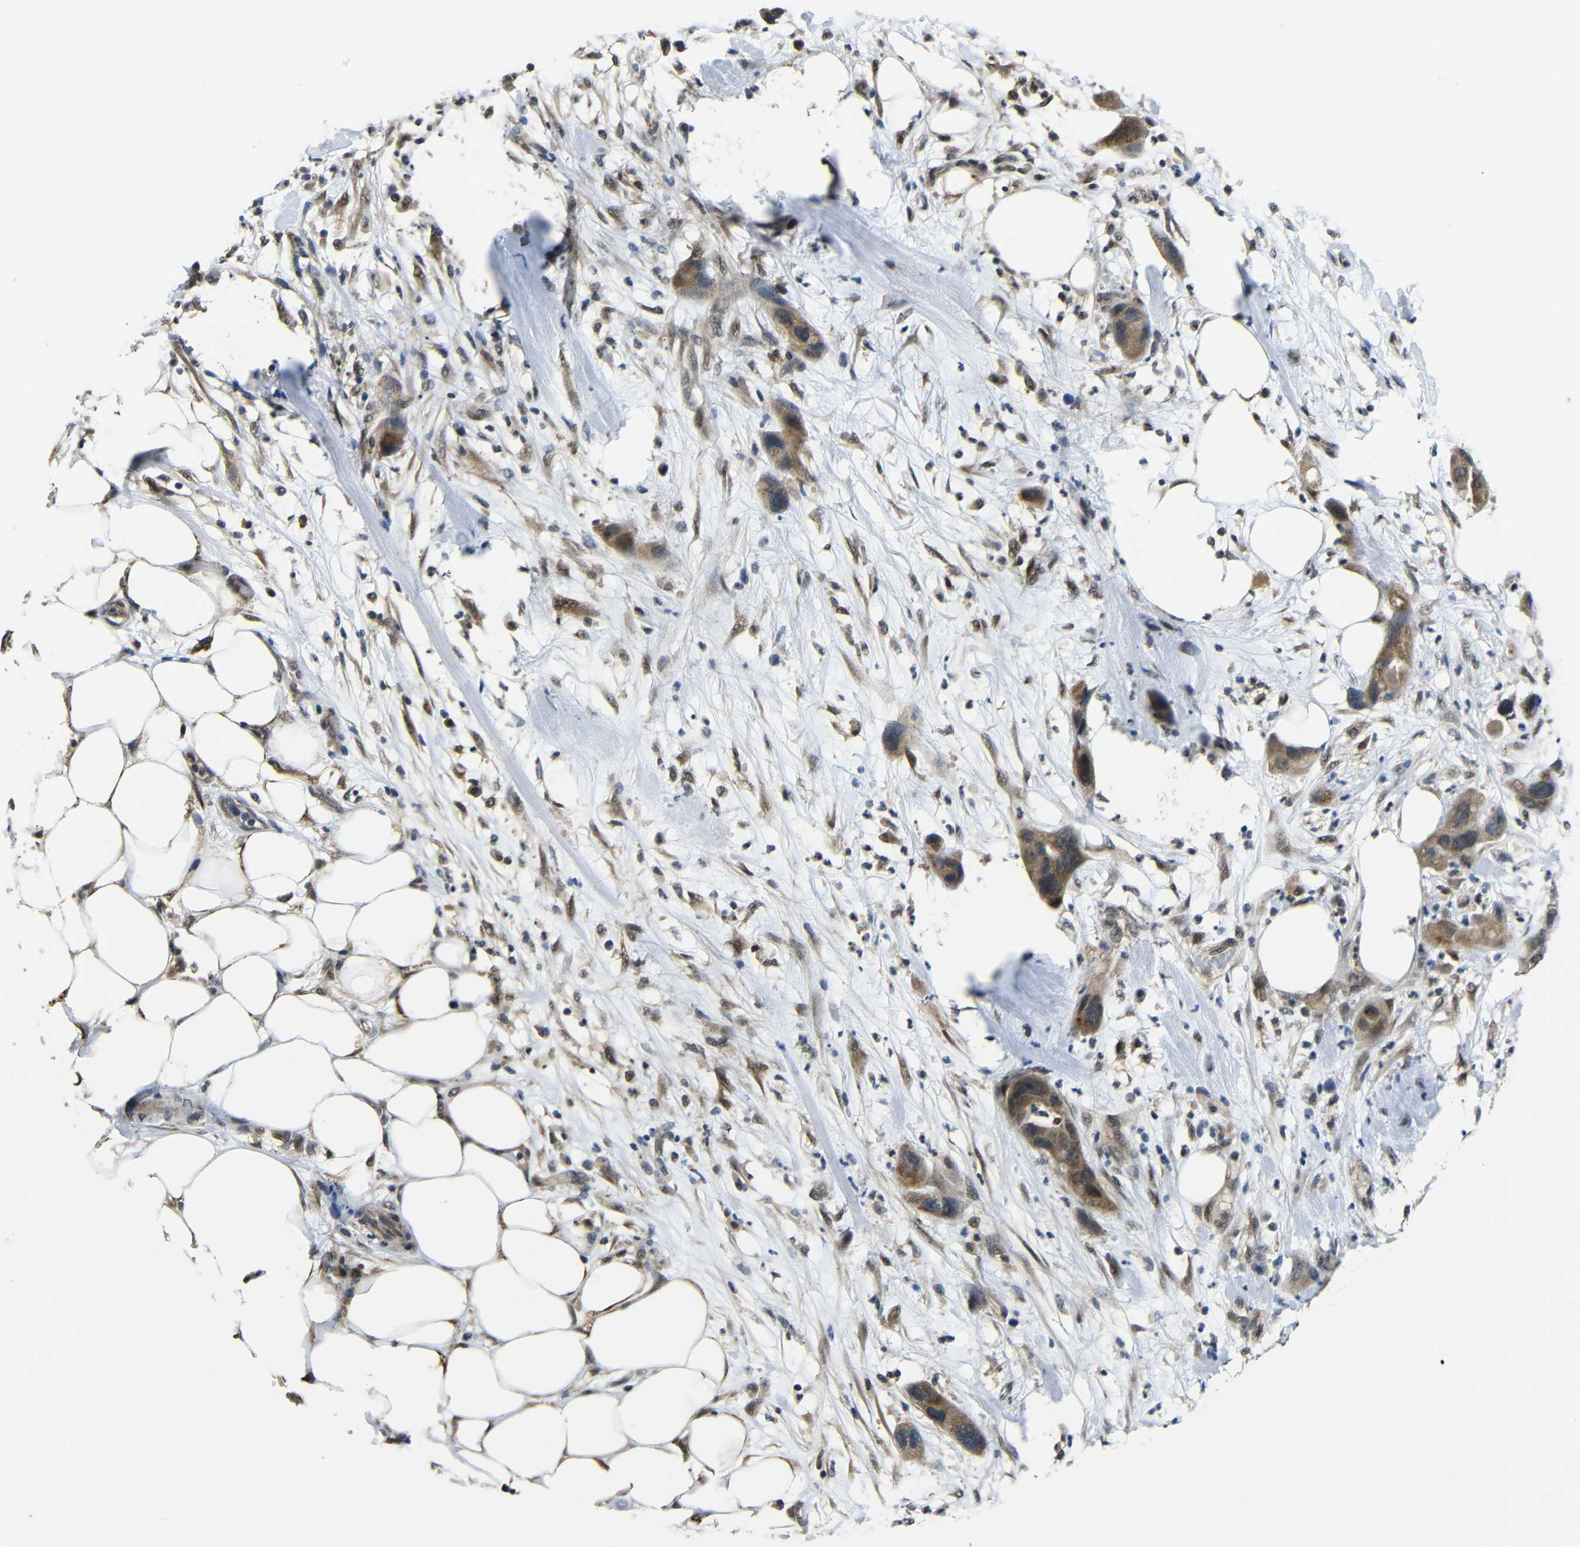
{"staining": {"intensity": "moderate", "quantity": ">75%", "location": "cytoplasmic/membranous"}, "tissue": "pancreatic cancer", "cell_type": "Tumor cells", "image_type": "cancer", "snomed": [{"axis": "morphology", "description": "Adenocarcinoma, NOS"}, {"axis": "topography", "description": "Pancreas"}], "caption": "The image reveals a brown stain indicating the presence of a protein in the cytoplasmic/membranous of tumor cells in pancreatic cancer (adenocarcinoma). Using DAB (3,3'-diaminobenzidine) (brown) and hematoxylin (blue) stains, captured at high magnification using brightfield microscopy.", "gene": "FAM172A", "patient": {"sex": "female", "age": 71}}